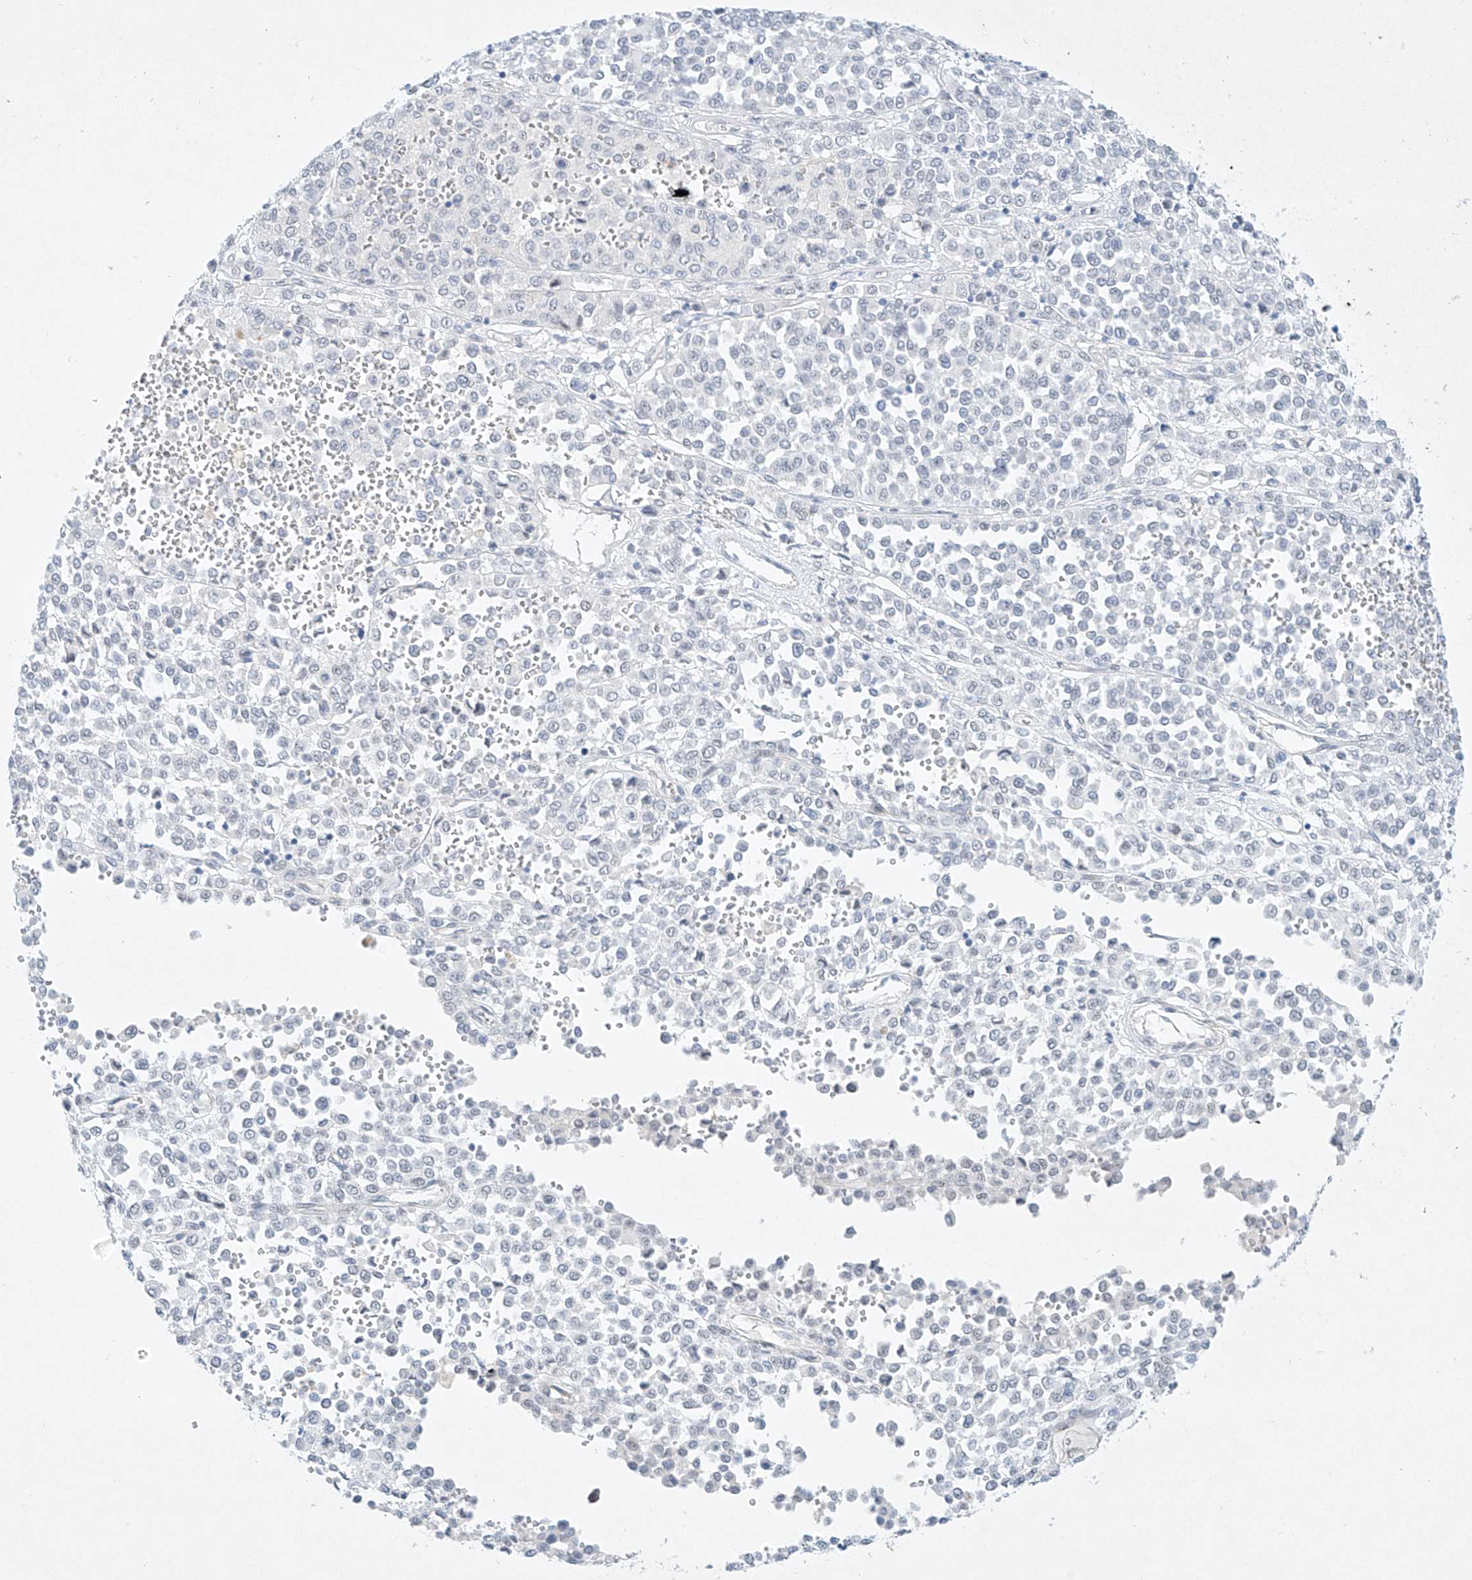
{"staining": {"intensity": "negative", "quantity": "none", "location": "none"}, "tissue": "melanoma", "cell_type": "Tumor cells", "image_type": "cancer", "snomed": [{"axis": "morphology", "description": "Malignant melanoma, Metastatic site"}, {"axis": "topography", "description": "Pancreas"}], "caption": "A high-resolution photomicrograph shows IHC staining of melanoma, which demonstrates no significant staining in tumor cells. (Brightfield microscopy of DAB immunohistochemistry (IHC) at high magnification).", "gene": "REEP2", "patient": {"sex": "female", "age": 30}}